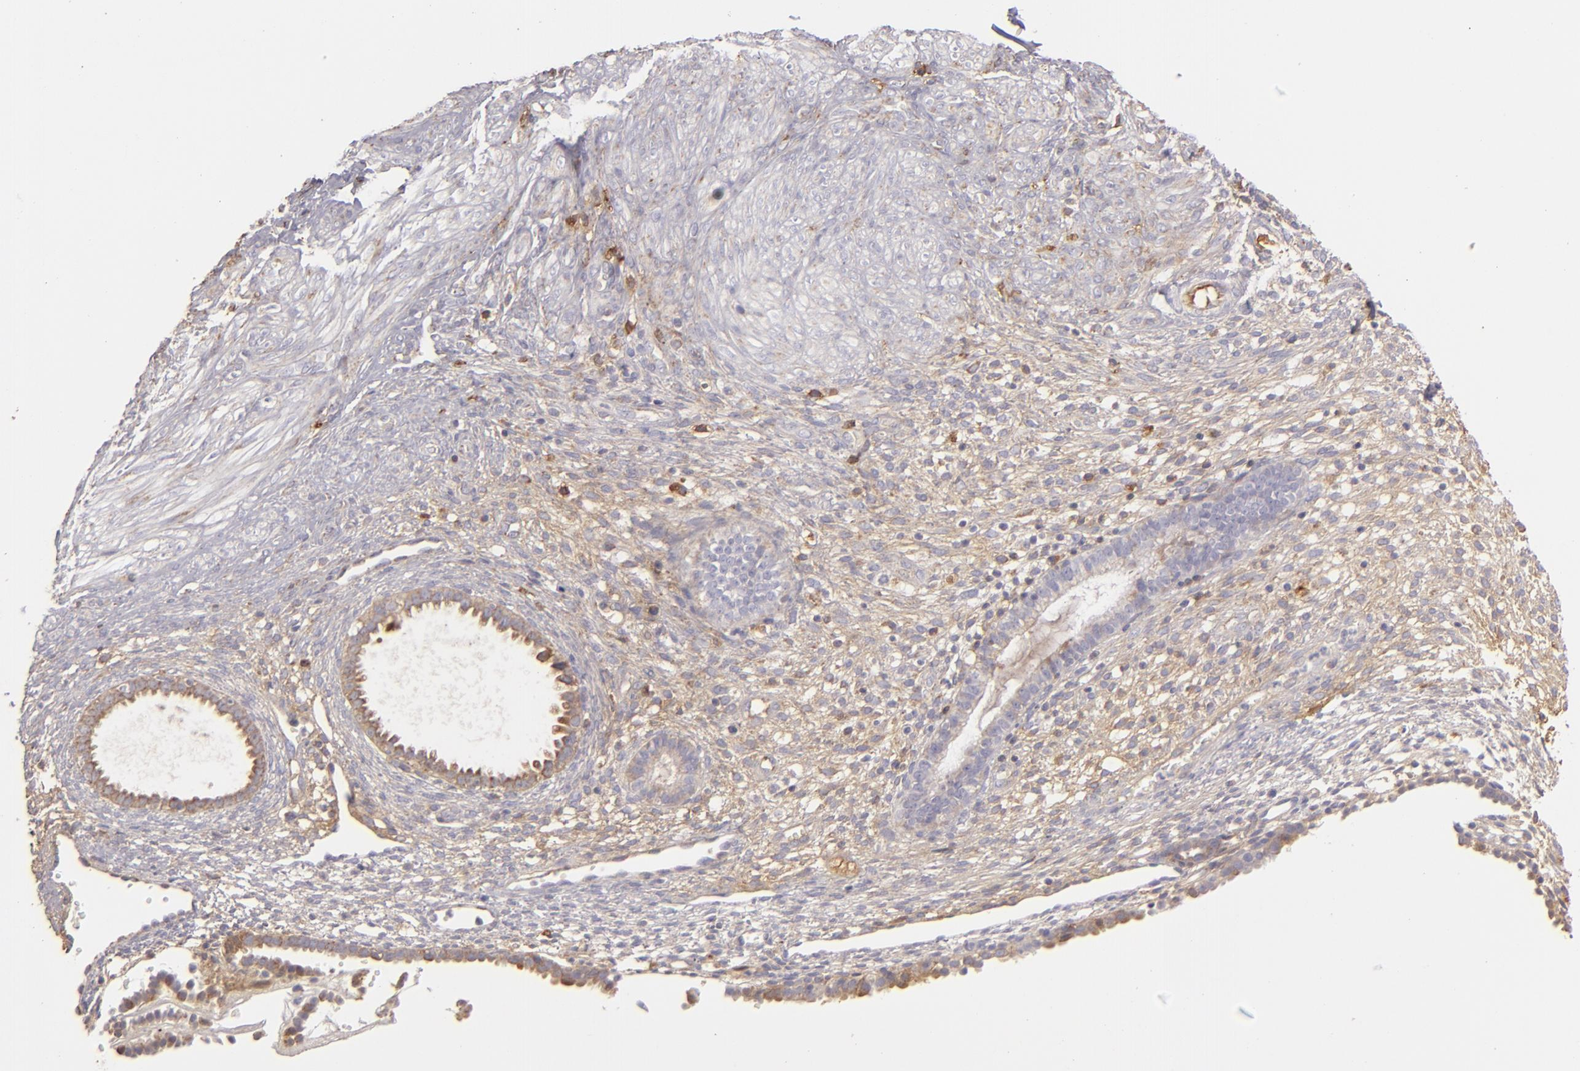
{"staining": {"intensity": "weak", "quantity": ">75%", "location": "cytoplasmic/membranous"}, "tissue": "endometrium", "cell_type": "Cells in endometrial stroma", "image_type": "normal", "snomed": [{"axis": "morphology", "description": "Normal tissue, NOS"}, {"axis": "topography", "description": "Endometrium"}], "caption": "Immunohistochemistry (IHC) staining of unremarkable endometrium, which displays low levels of weak cytoplasmic/membranous positivity in about >75% of cells in endometrial stroma indicating weak cytoplasmic/membranous protein expression. The staining was performed using DAB (3,3'-diaminobenzidine) (brown) for protein detection and nuclei were counterstained in hematoxylin (blue).", "gene": "CFB", "patient": {"sex": "female", "age": 72}}